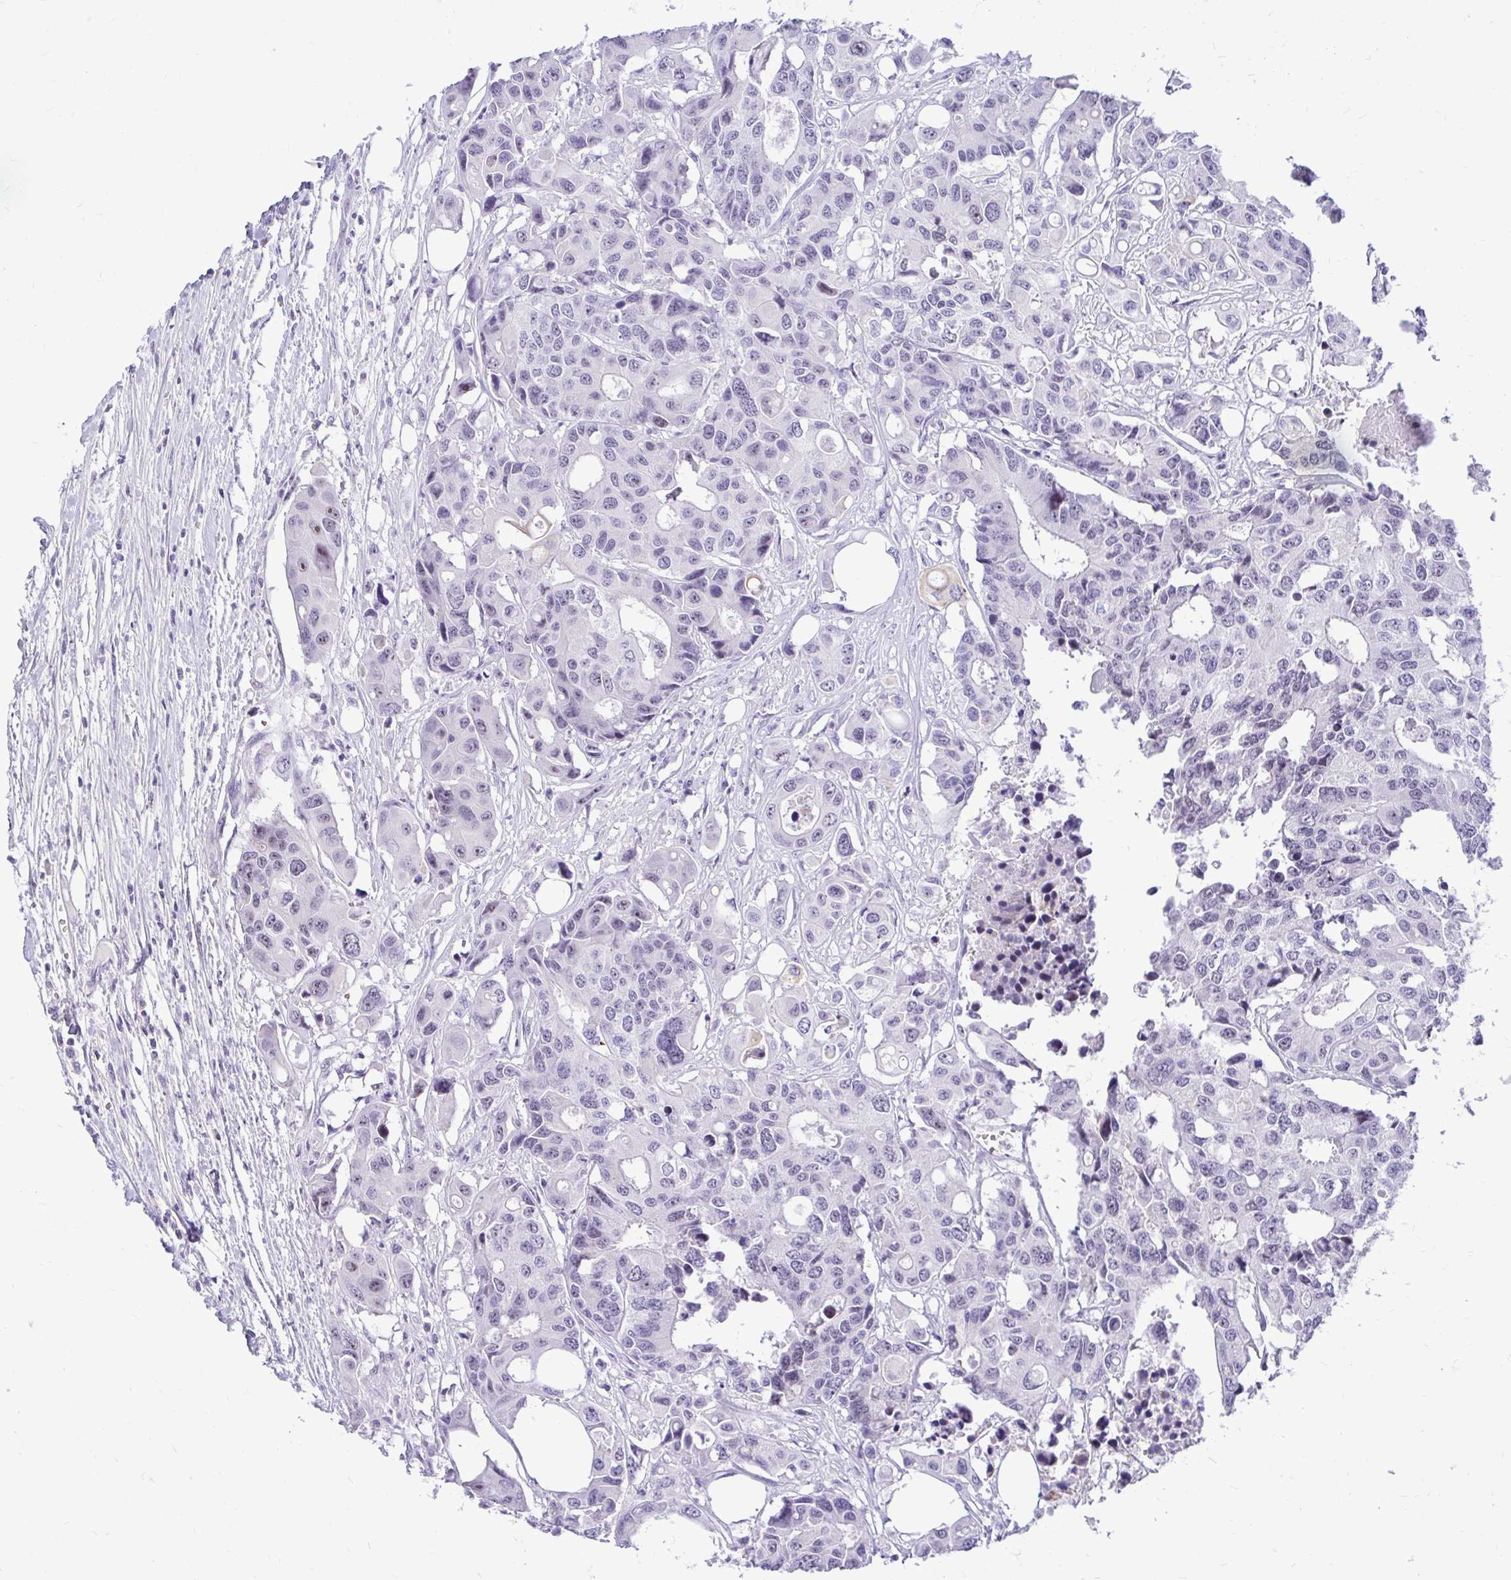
{"staining": {"intensity": "negative", "quantity": "none", "location": "none"}, "tissue": "colorectal cancer", "cell_type": "Tumor cells", "image_type": "cancer", "snomed": [{"axis": "morphology", "description": "Adenocarcinoma, NOS"}, {"axis": "topography", "description": "Colon"}], "caption": "High power microscopy image of an immunohistochemistry (IHC) histopathology image of adenocarcinoma (colorectal), revealing no significant expression in tumor cells. Brightfield microscopy of immunohistochemistry stained with DAB (brown) and hematoxylin (blue), captured at high magnification.", "gene": "NIFK", "patient": {"sex": "male", "age": 77}}